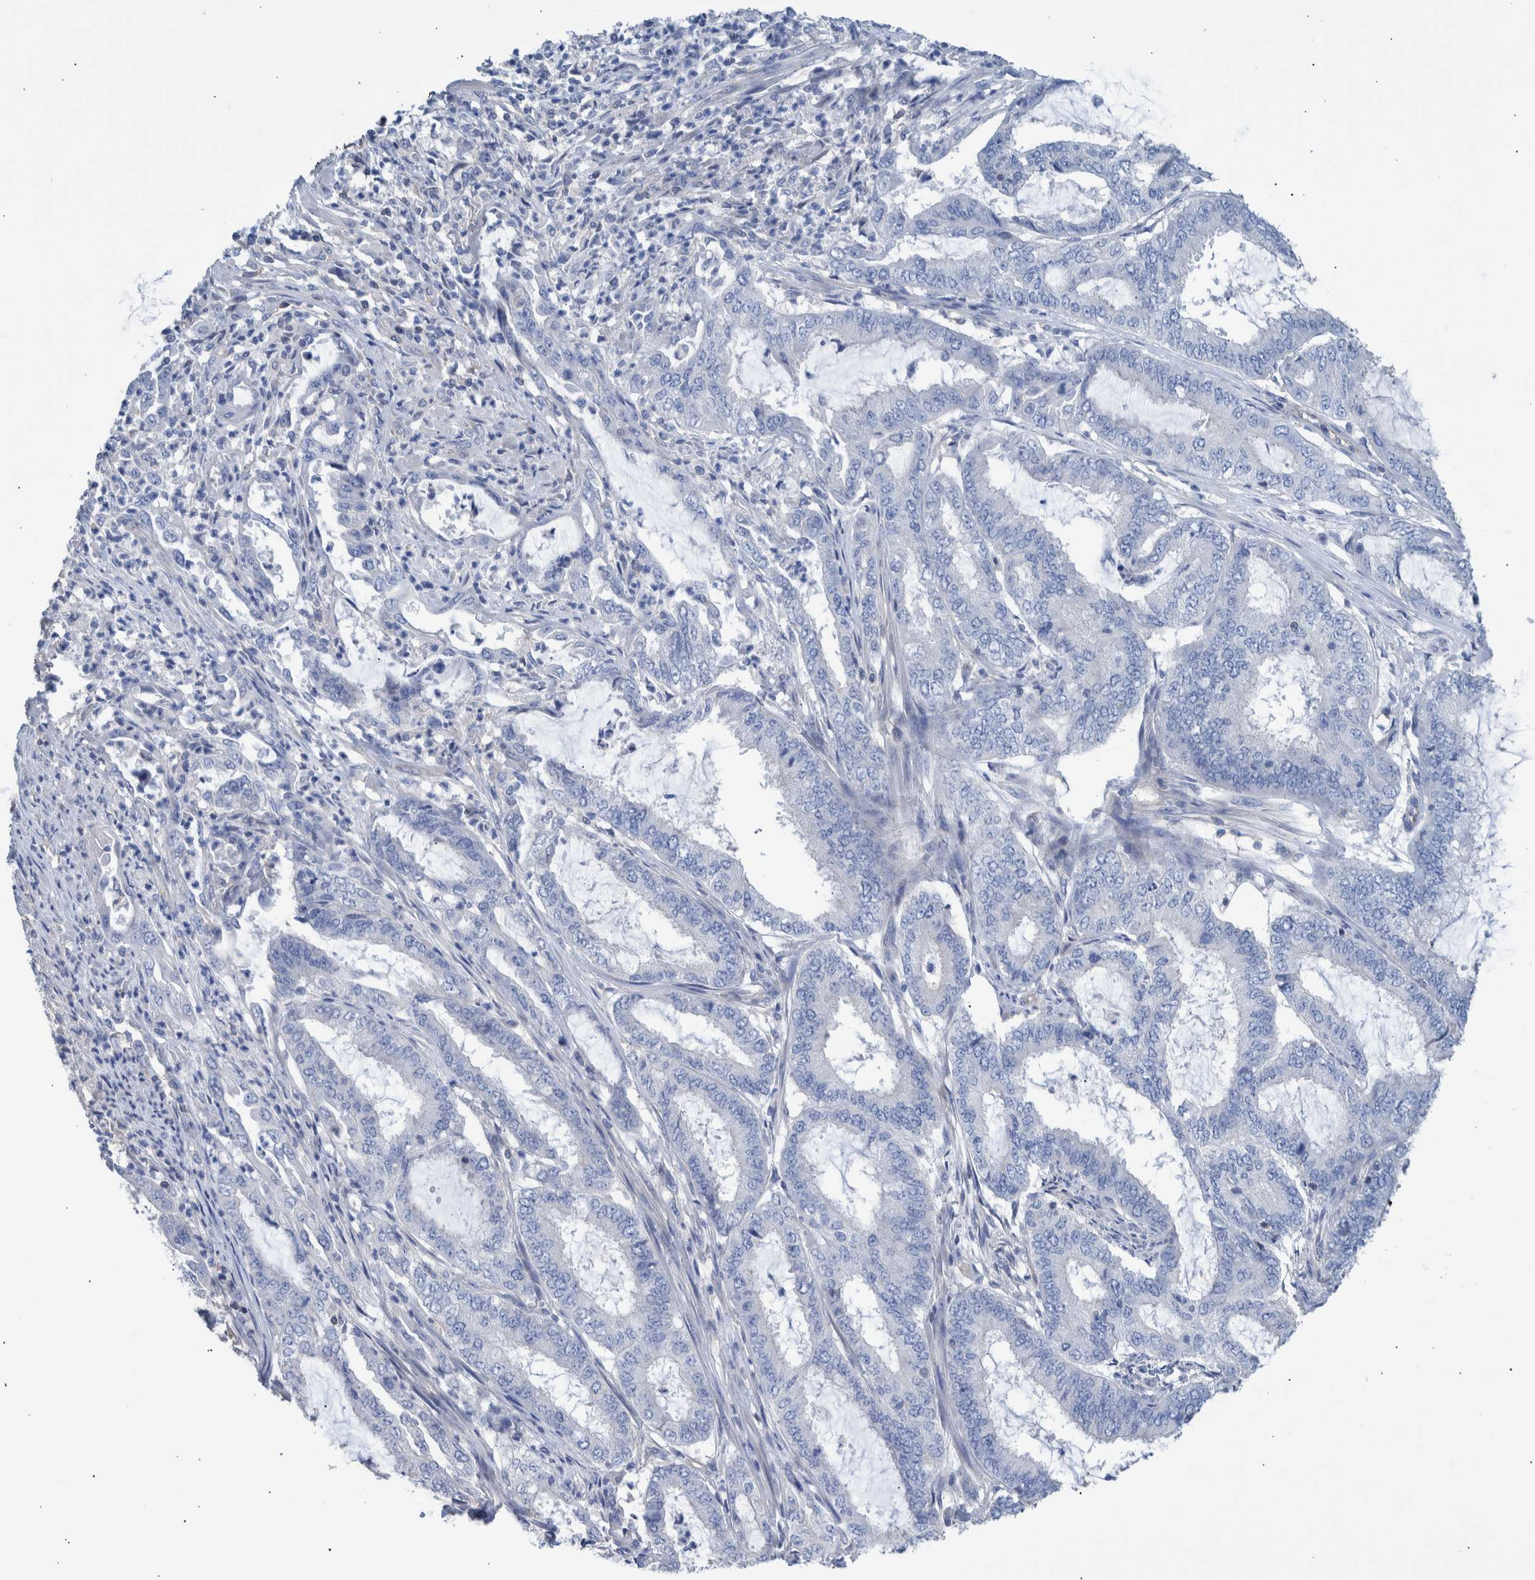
{"staining": {"intensity": "negative", "quantity": "none", "location": "none"}, "tissue": "endometrial cancer", "cell_type": "Tumor cells", "image_type": "cancer", "snomed": [{"axis": "morphology", "description": "Adenocarcinoma, NOS"}, {"axis": "topography", "description": "Endometrium"}], "caption": "Tumor cells are negative for brown protein staining in adenocarcinoma (endometrial).", "gene": "PPP3CC", "patient": {"sex": "female", "age": 51}}